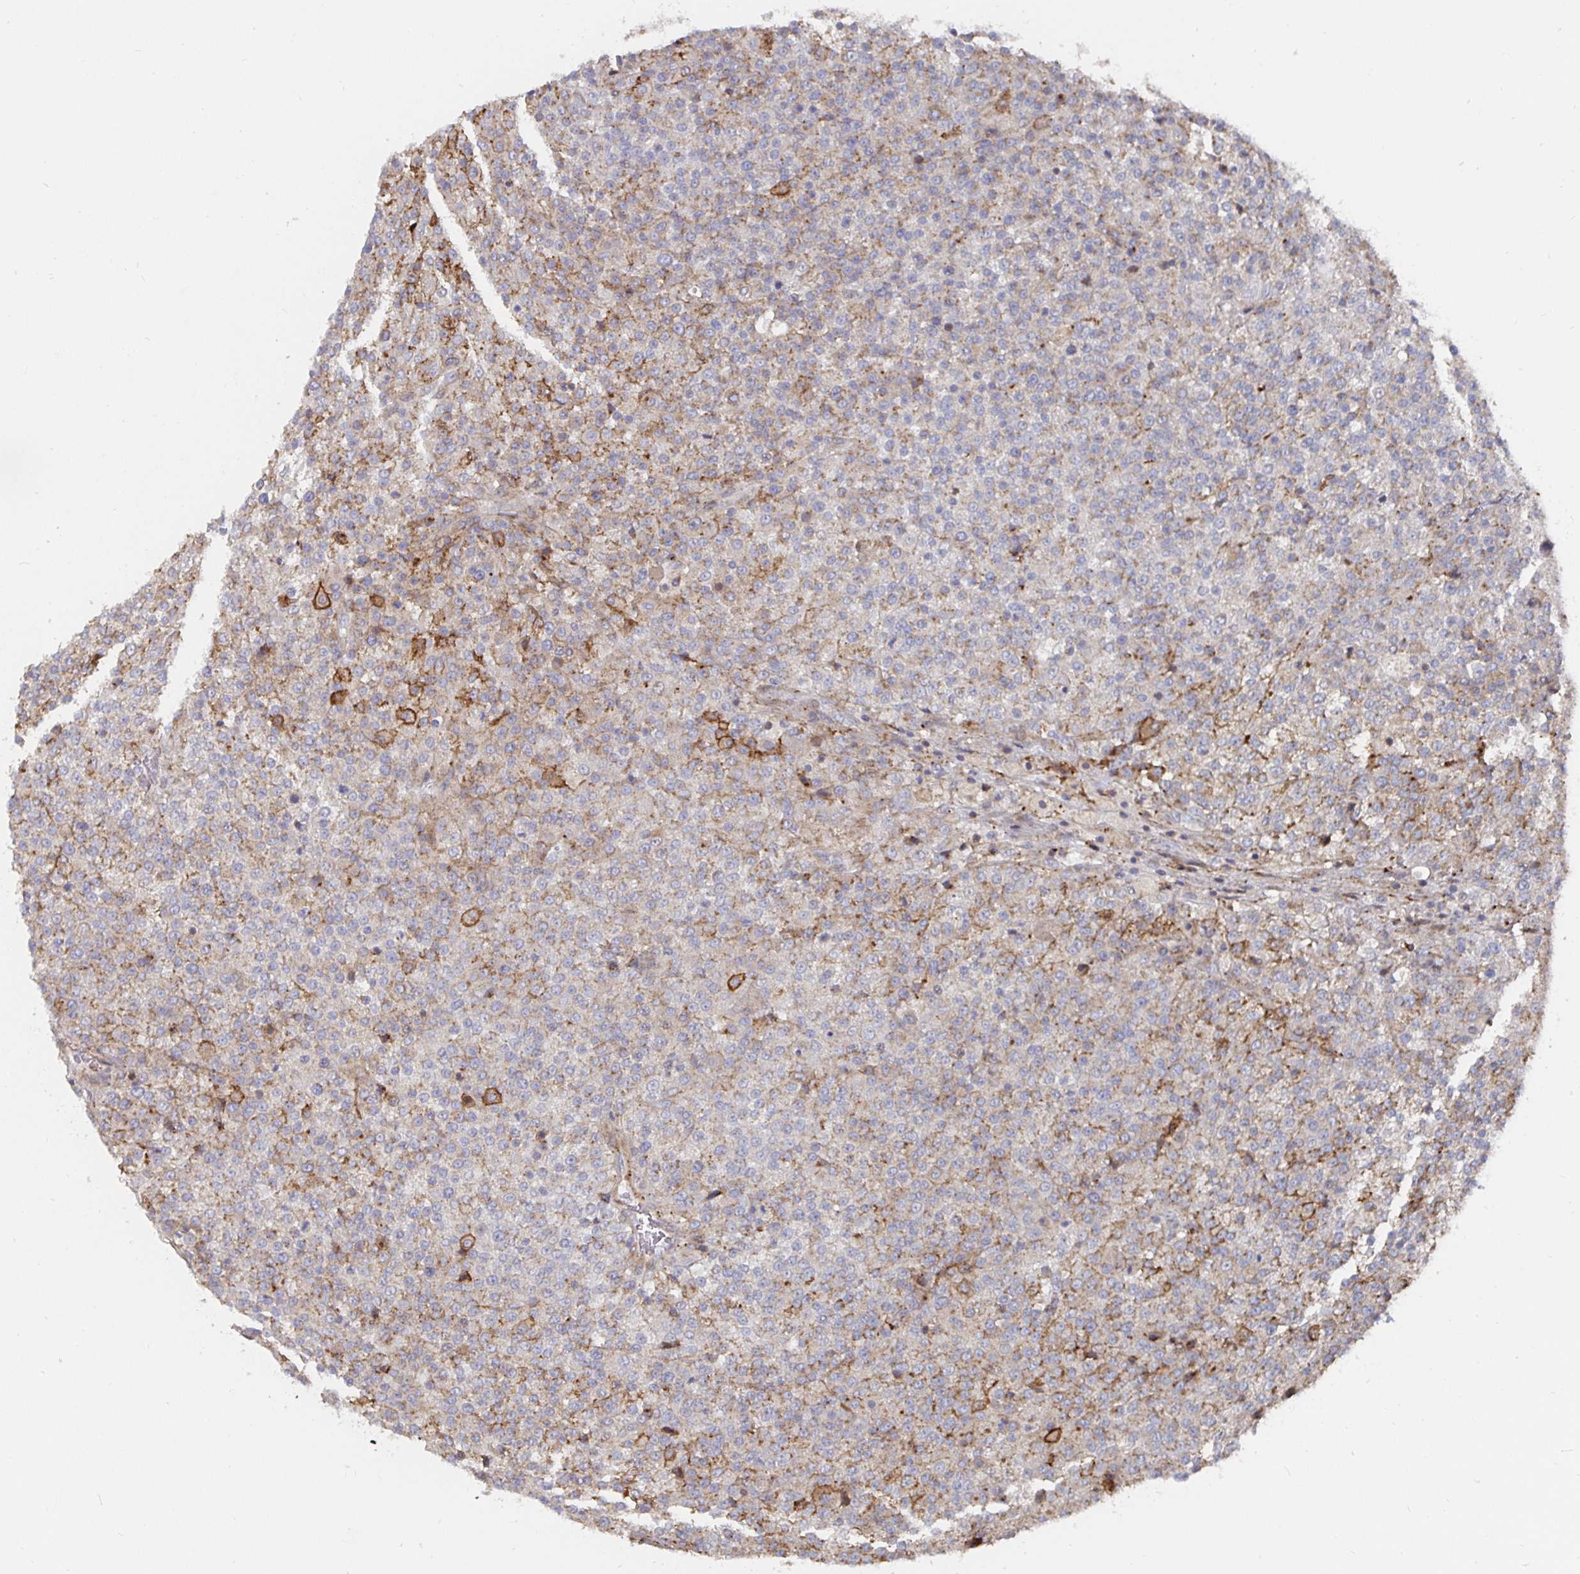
{"staining": {"intensity": "weak", "quantity": "25%-75%", "location": "cytoplasmic/membranous"}, "tissue": "testis cancer", "cell_type": "Tumor cells", "image_type": "cancer", "snomed": [{"axis": "morphology", "description": "Seminoma, NOS"}, {"axis": "topography", "description": "Testis"}], "caption": "A micrograph showing weak cytoplasmic/membranous expression in approximately 25%-75% of tumor cells in testis cancer (seminoma), as visualized by brown immunohistochemical staining.", "gene": "GJA4", "patient": {"sex": "male", "age": 59}}